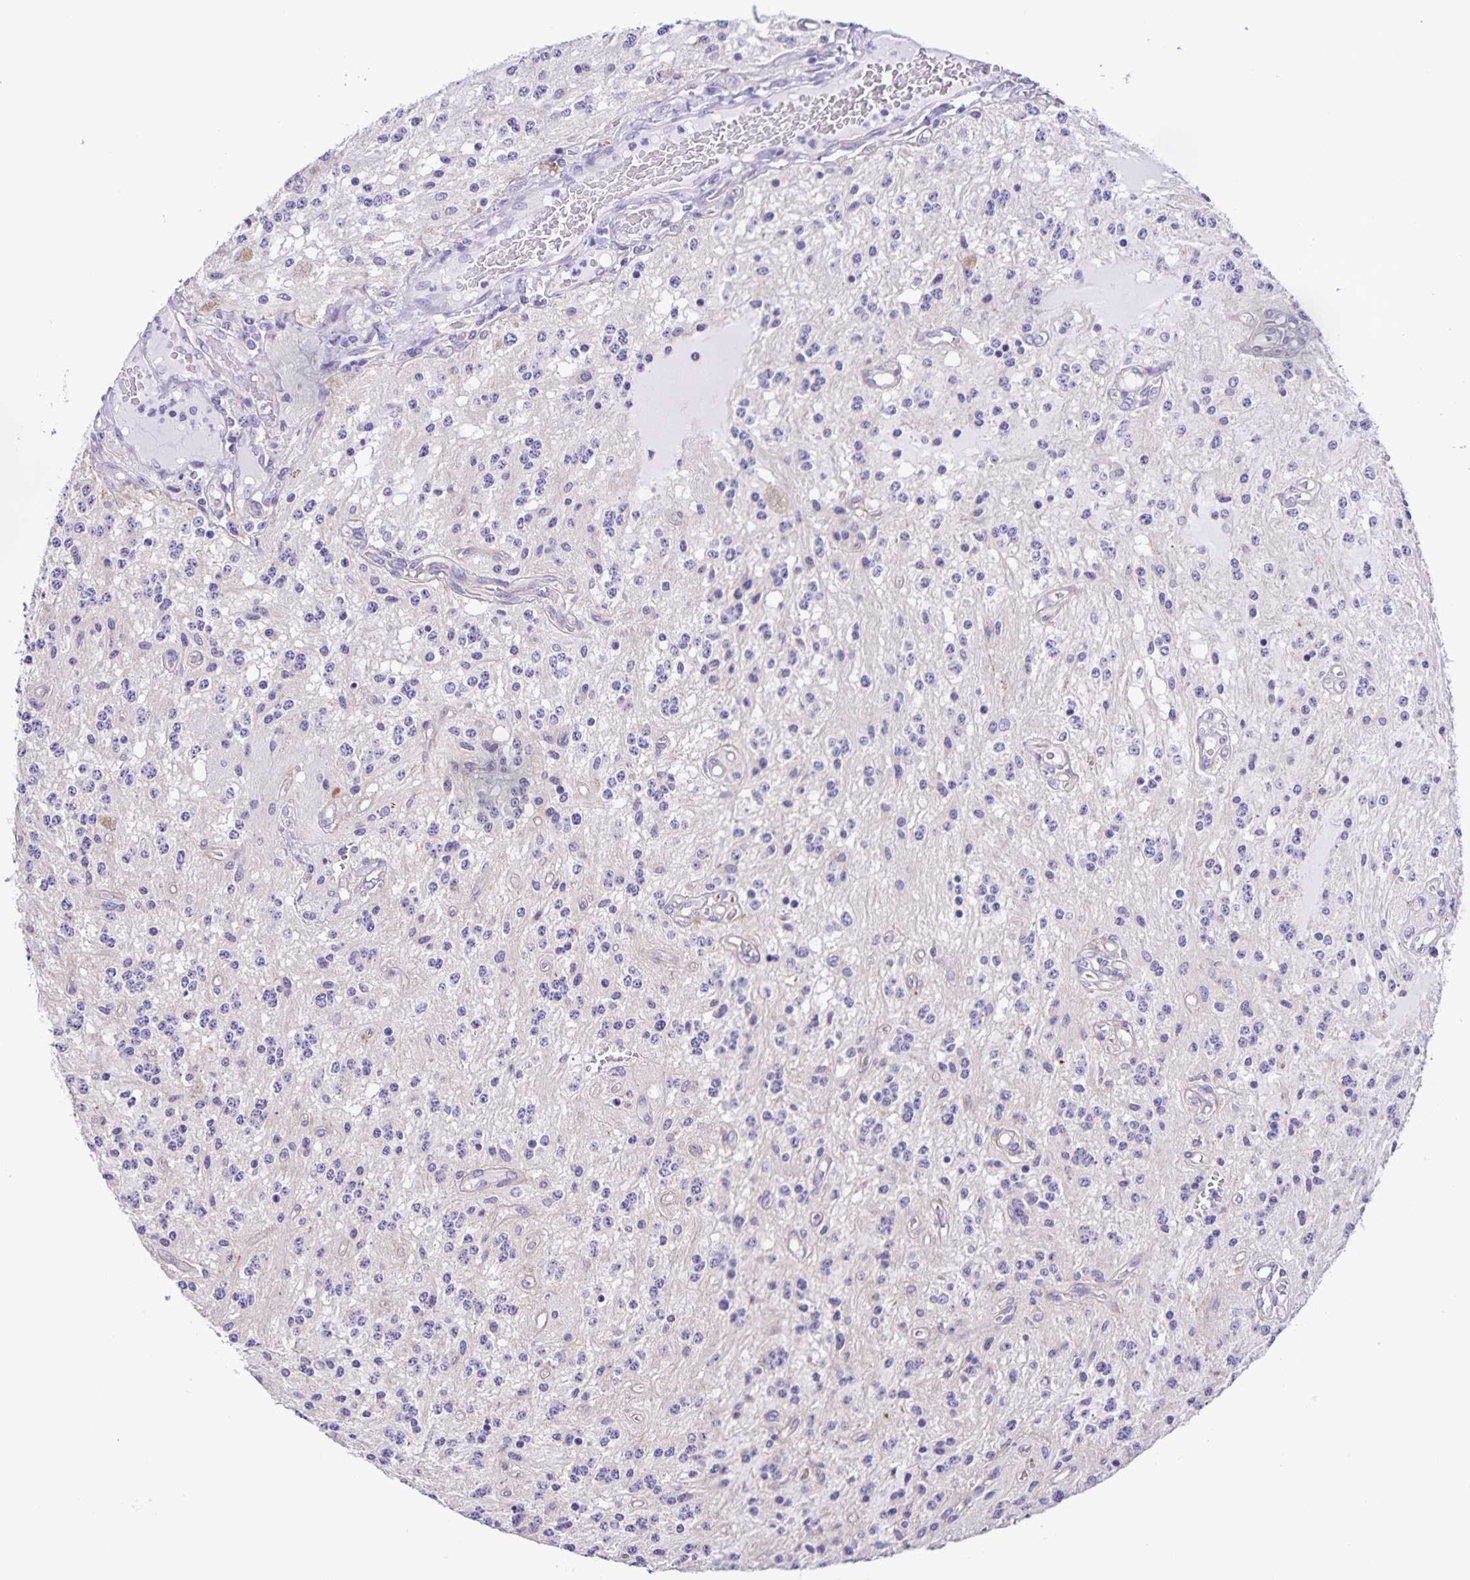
{"staining": {"intensity": "negative", "quantity": "none", "location": "none"}, "tissue": "glioma", "cell_type": "Tumor cells", "image_type": "cancer", "snomed": [{"axis": "morphology", "description": "Glioma, malignant, Low grade"}, {"axis": "topography", "description": "Cerebellum"}], "caption": "Tumor cells are negative for brown protein staining in glioma.", "gene": "BOLL", "patient": {"sex": "female", "age": 14}}